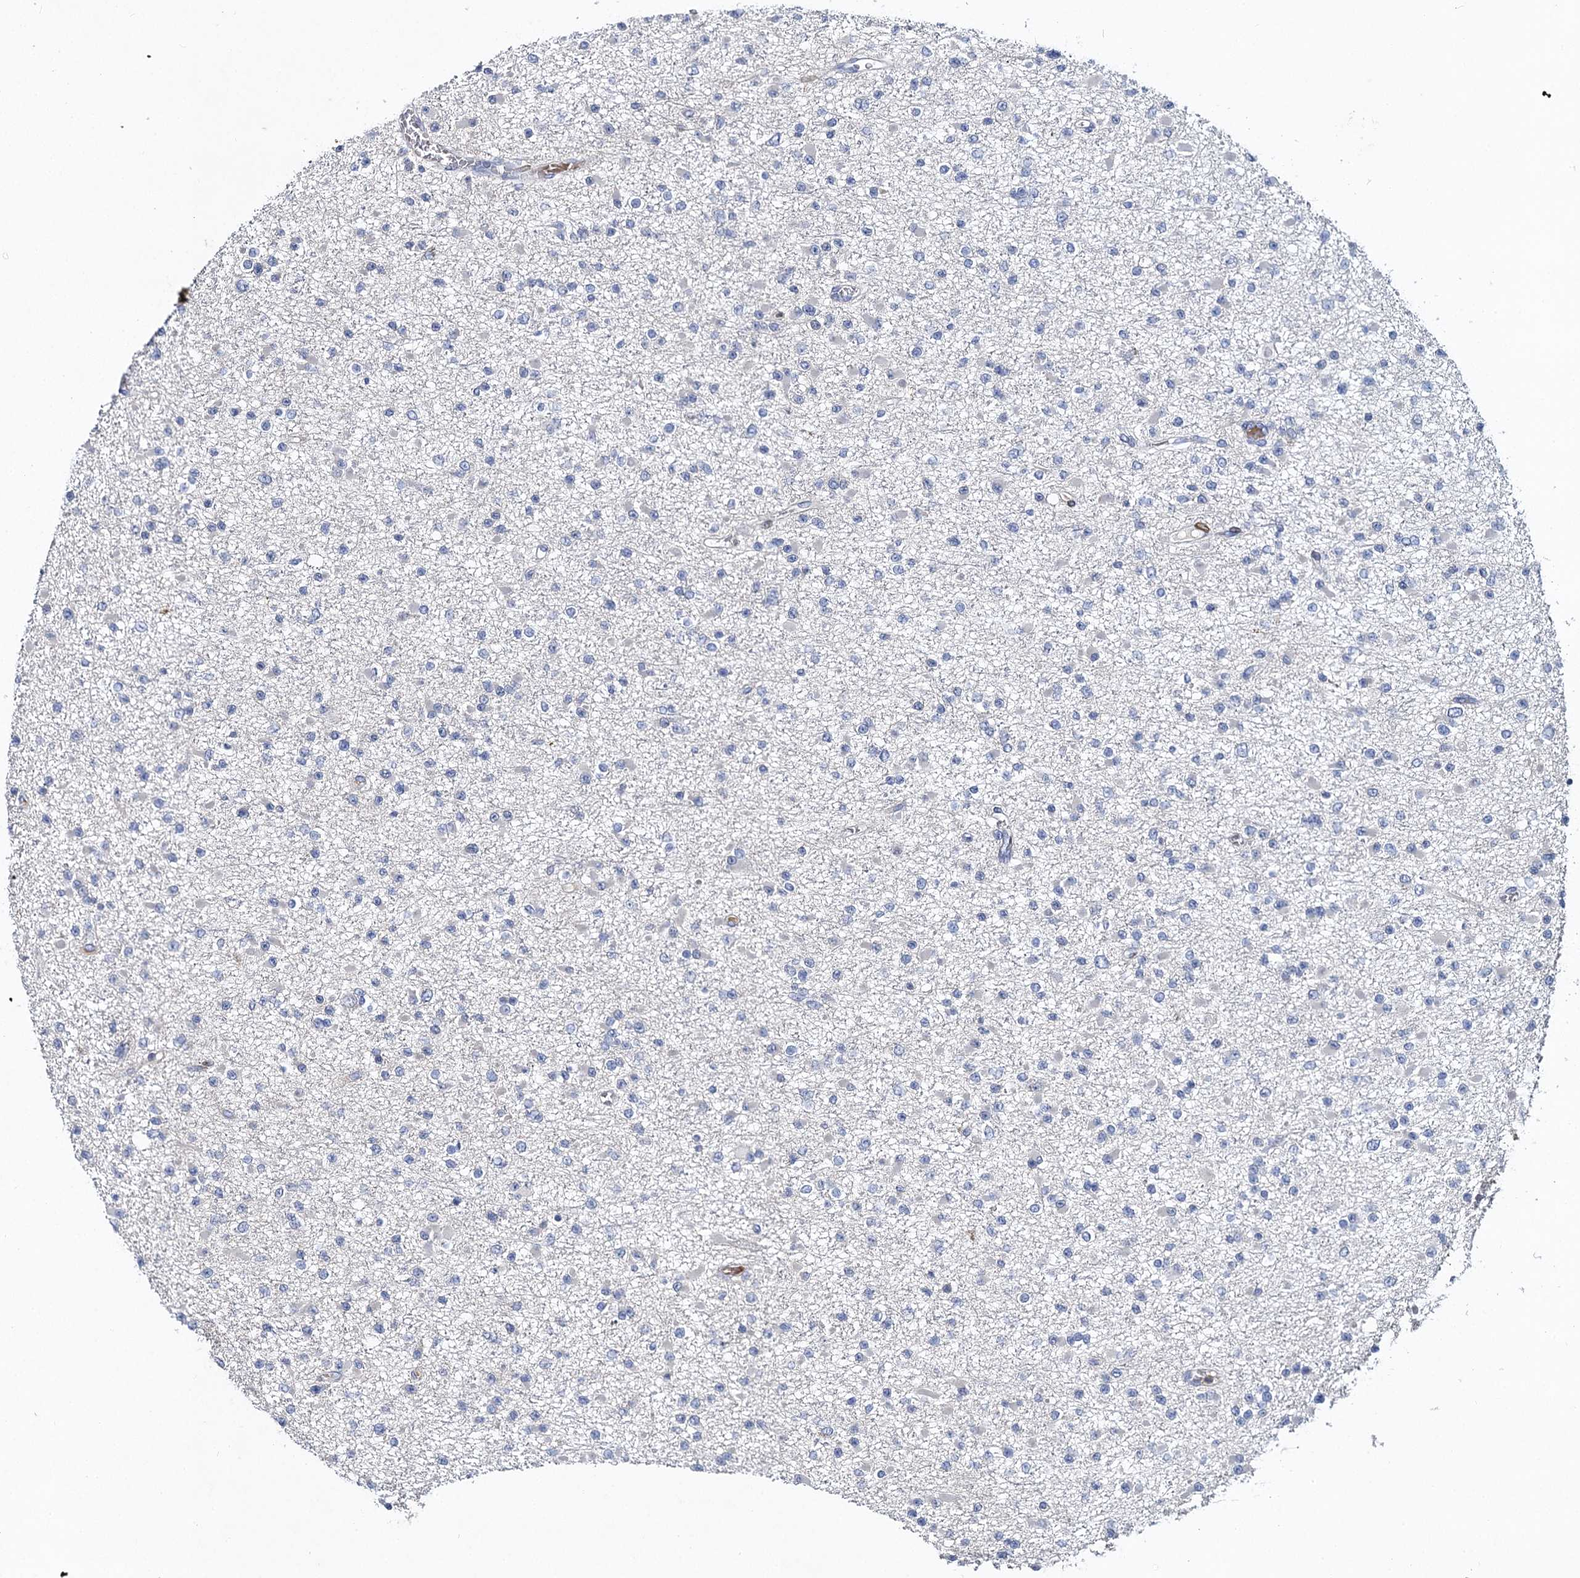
{"staining": {"intensity": "negative", "quantity": "none", "location": "none"}, "tissue": "glioma", "cell_type": "Tumor cells", "image_type": "cancer", "snomed": [{"axis": "morphology", "description": "Glioma, malignant, Low grade"}, {"axis": "topography", "description": "Brain"}], "caption": "IHC histopathology image of neoplastic tissue: human malignant glioma (low-grade) stained with DAB exhibits no significant protein staining in tumor cells.", "gene": "SLC11A2", "patient": {"sex": "female", "age": 22}}